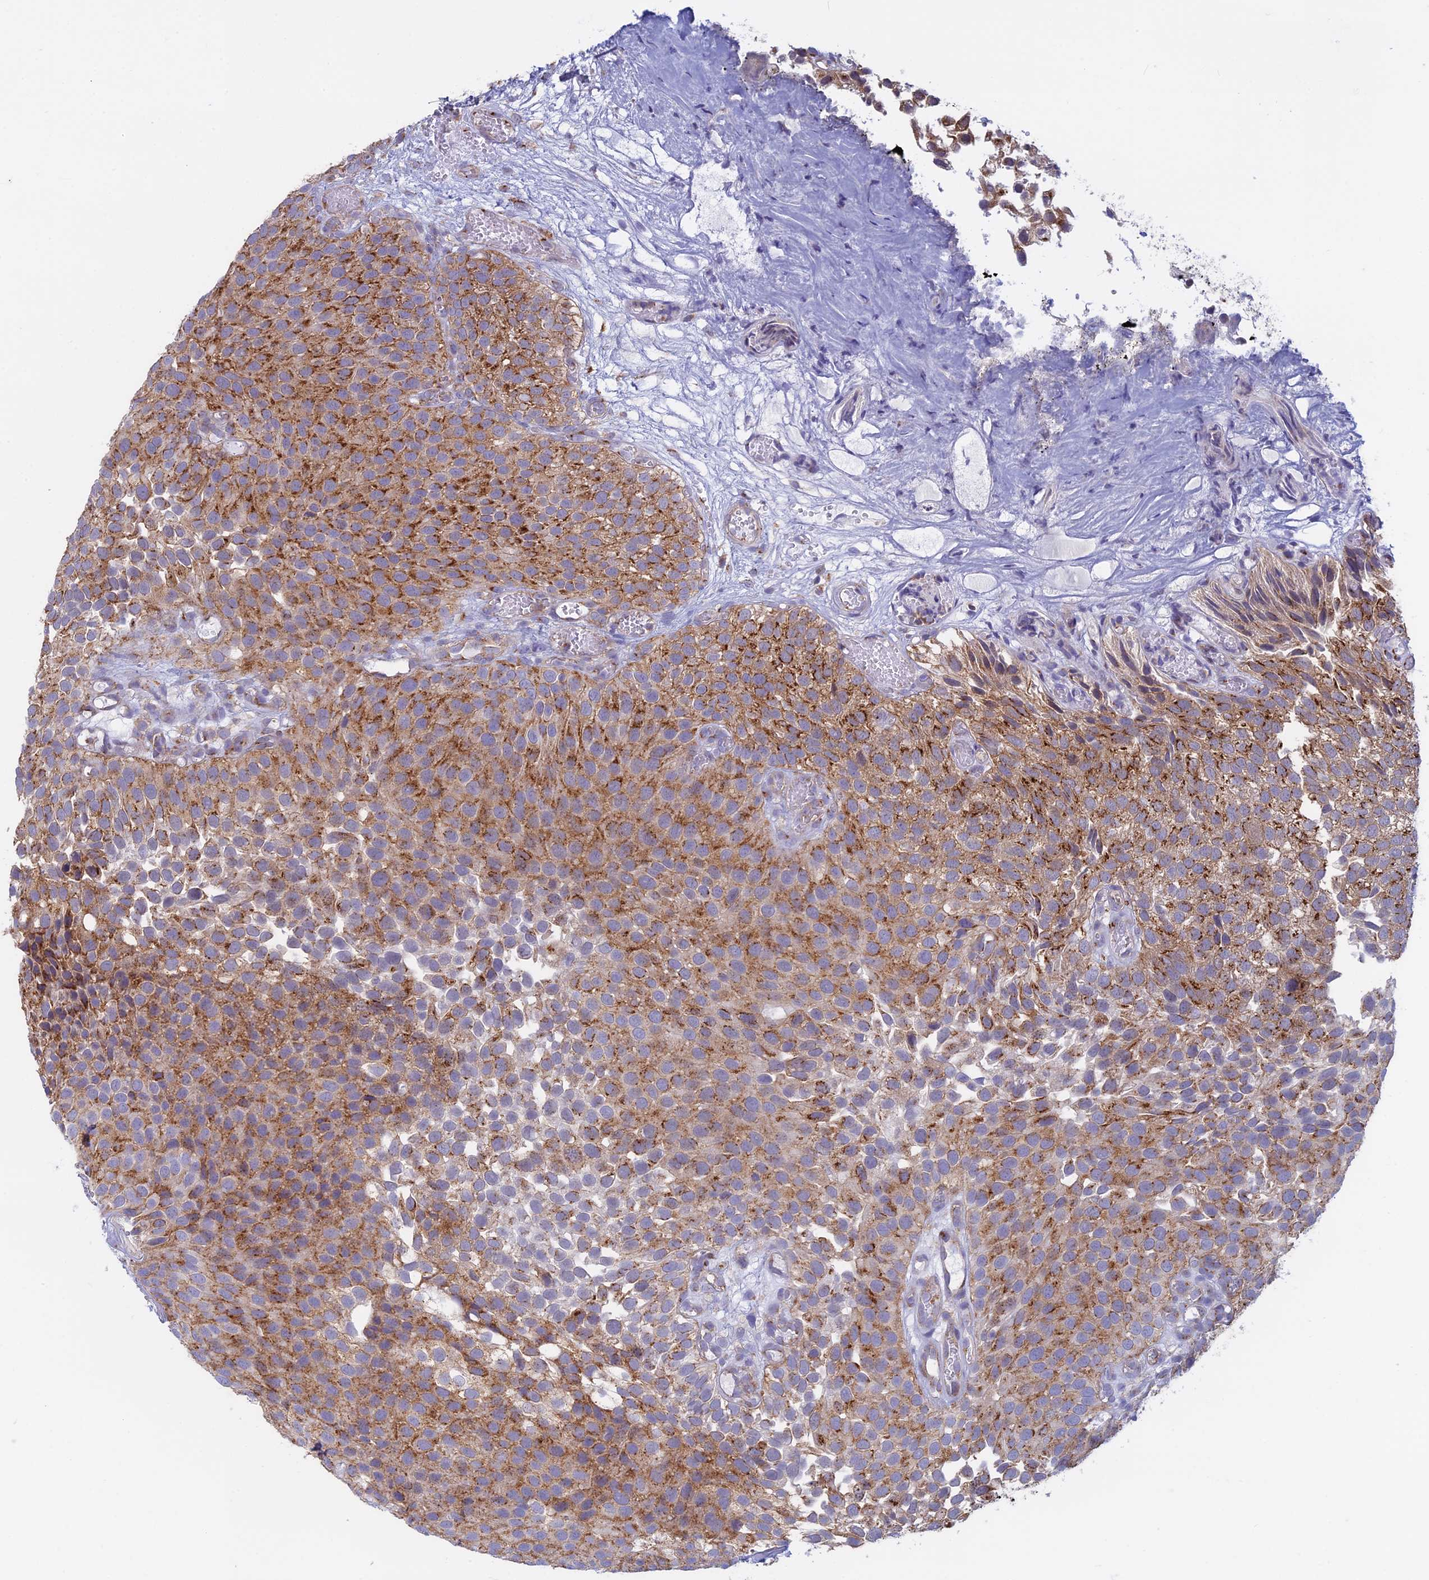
{"staining": {"intensity": "moderate", "quantity": "25%-75%", "location": "cytoplasmic/membranous"}, "tissue": "urothelial cancer", "cell_type": "Tumor cells", "image_type": "cancer", "snomed": [{"axis": "morphology", "description": "Urothelial carcinoma, Low grade"}, {"axis": "topography", "description": "Urinary bladder"}], "caption": "Urothelial cancer stained with a brown dye reveals moderate cytoplasmic/membranous positive positivity in approximately 25%-75% of tumor cells.", "gene": "CLINT1", "patient": {"sex": "male", "age": 89}}